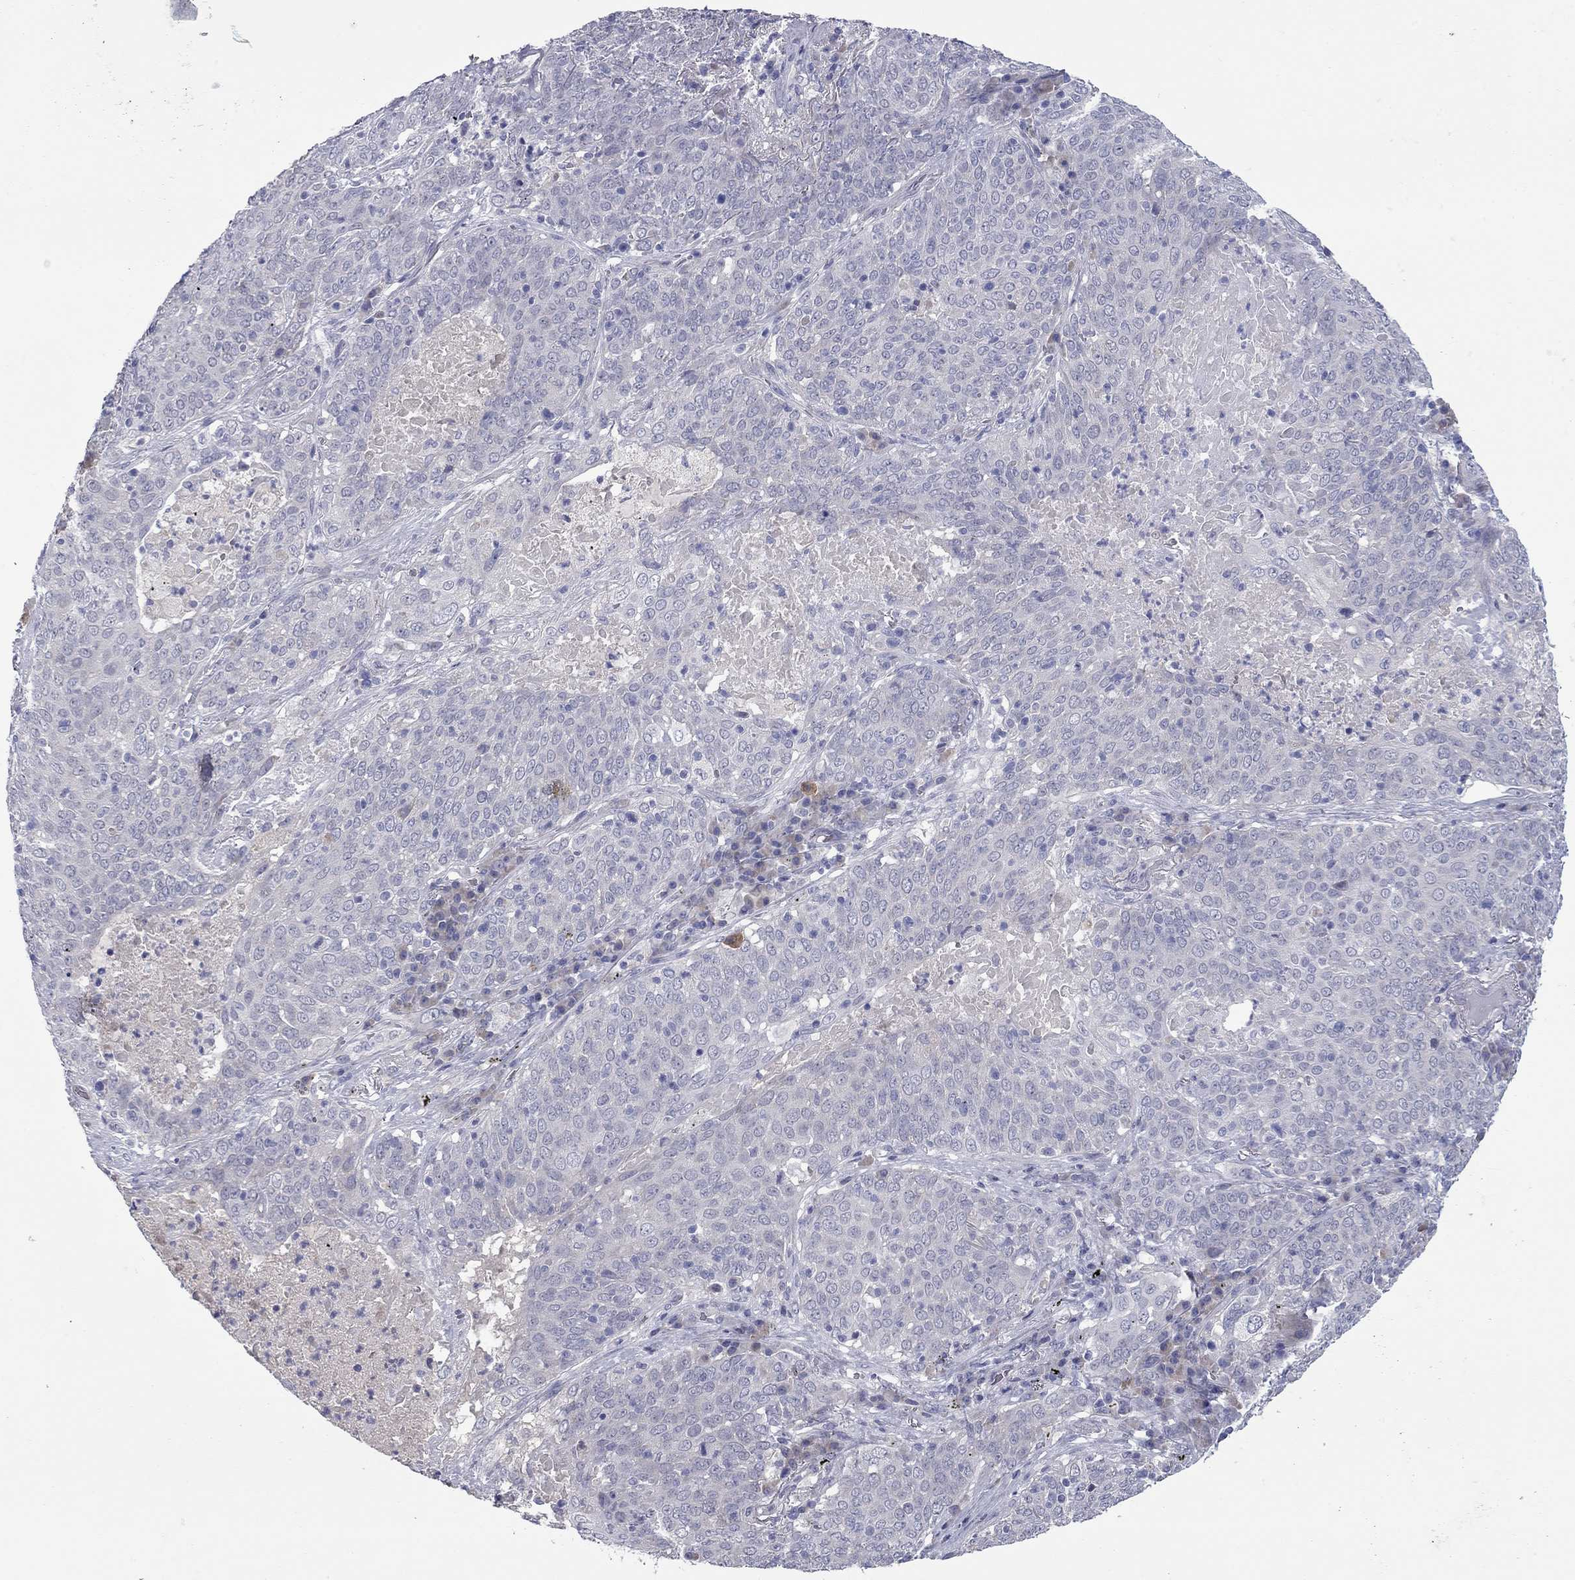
{"staining": {"intensity": "negative", "quantity": "none", "location": "none"}, "tissue": "lung cancer", "cell_type": "Tumor cells", "image_type": "cancer", "snomed": [{"axis": "morphology", "description": "Squamous cell carcinoma, NOS"}, {"axis": "topography", "description": "Lung"}], "caption": "A high-resolution image shows IHC staining of lung cancer, which shows no significant expression in tumor cells.", "gene": "UNC119B", "patient": {"sex": "male", "age": 82}}